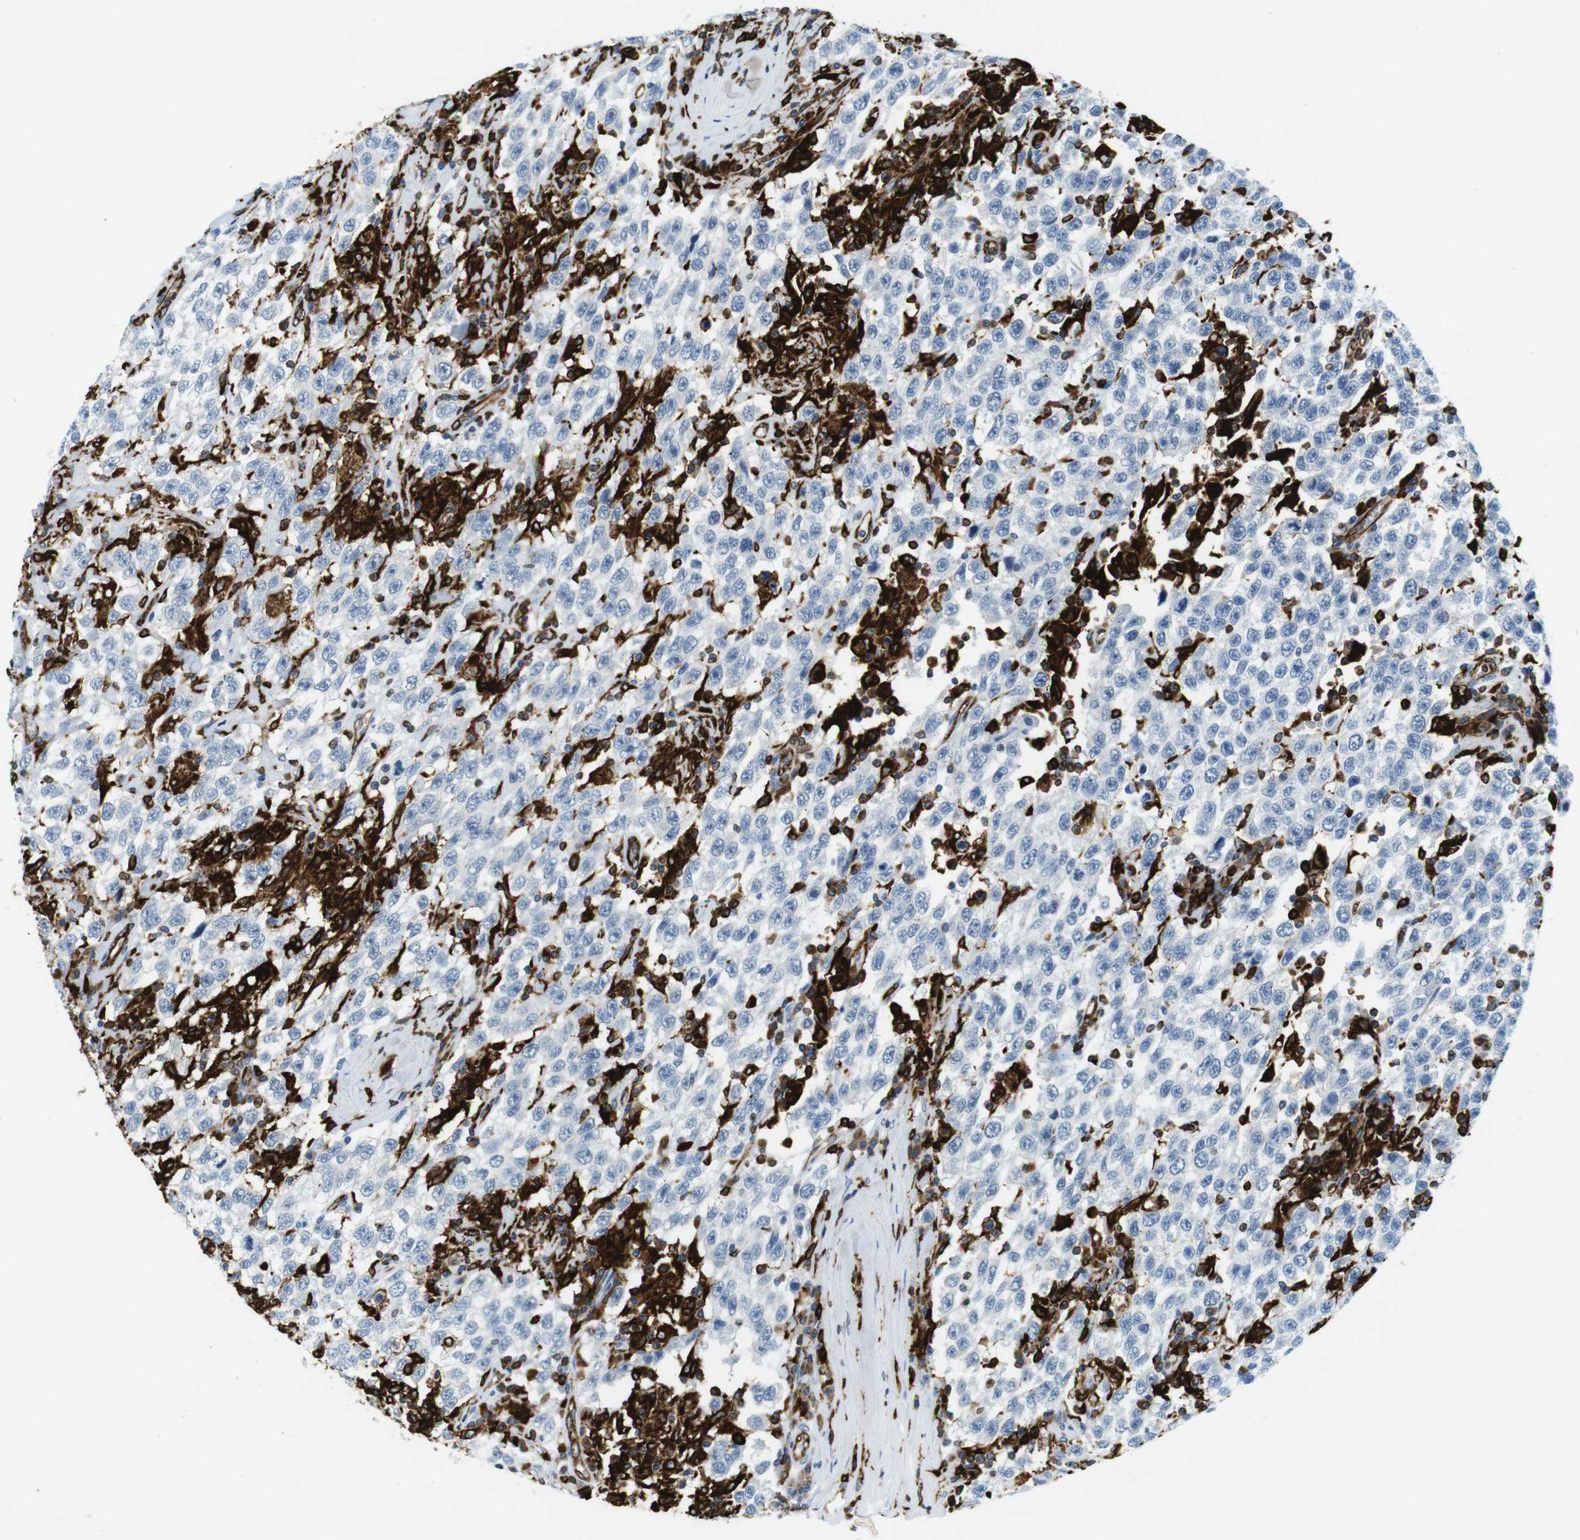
{"staining": {"intensity": "negative", "quantity": "none", "location": "none"}, "tissue": "testis cancer", "cell_type": "Tumor cells", "image_type": "cancer", "snomed": [{"axis": "morphology", "description": "Seminoma, NOS"}, {"axis": "topography", "description": "Testis"}], "caption": "This is a histopathology image of immunohistochemistry (IHC) staining of testis cancer, which shows no staining in tumor cells.", "gene": "CIITA", "patient": {"sex": "male", "age": 41}}